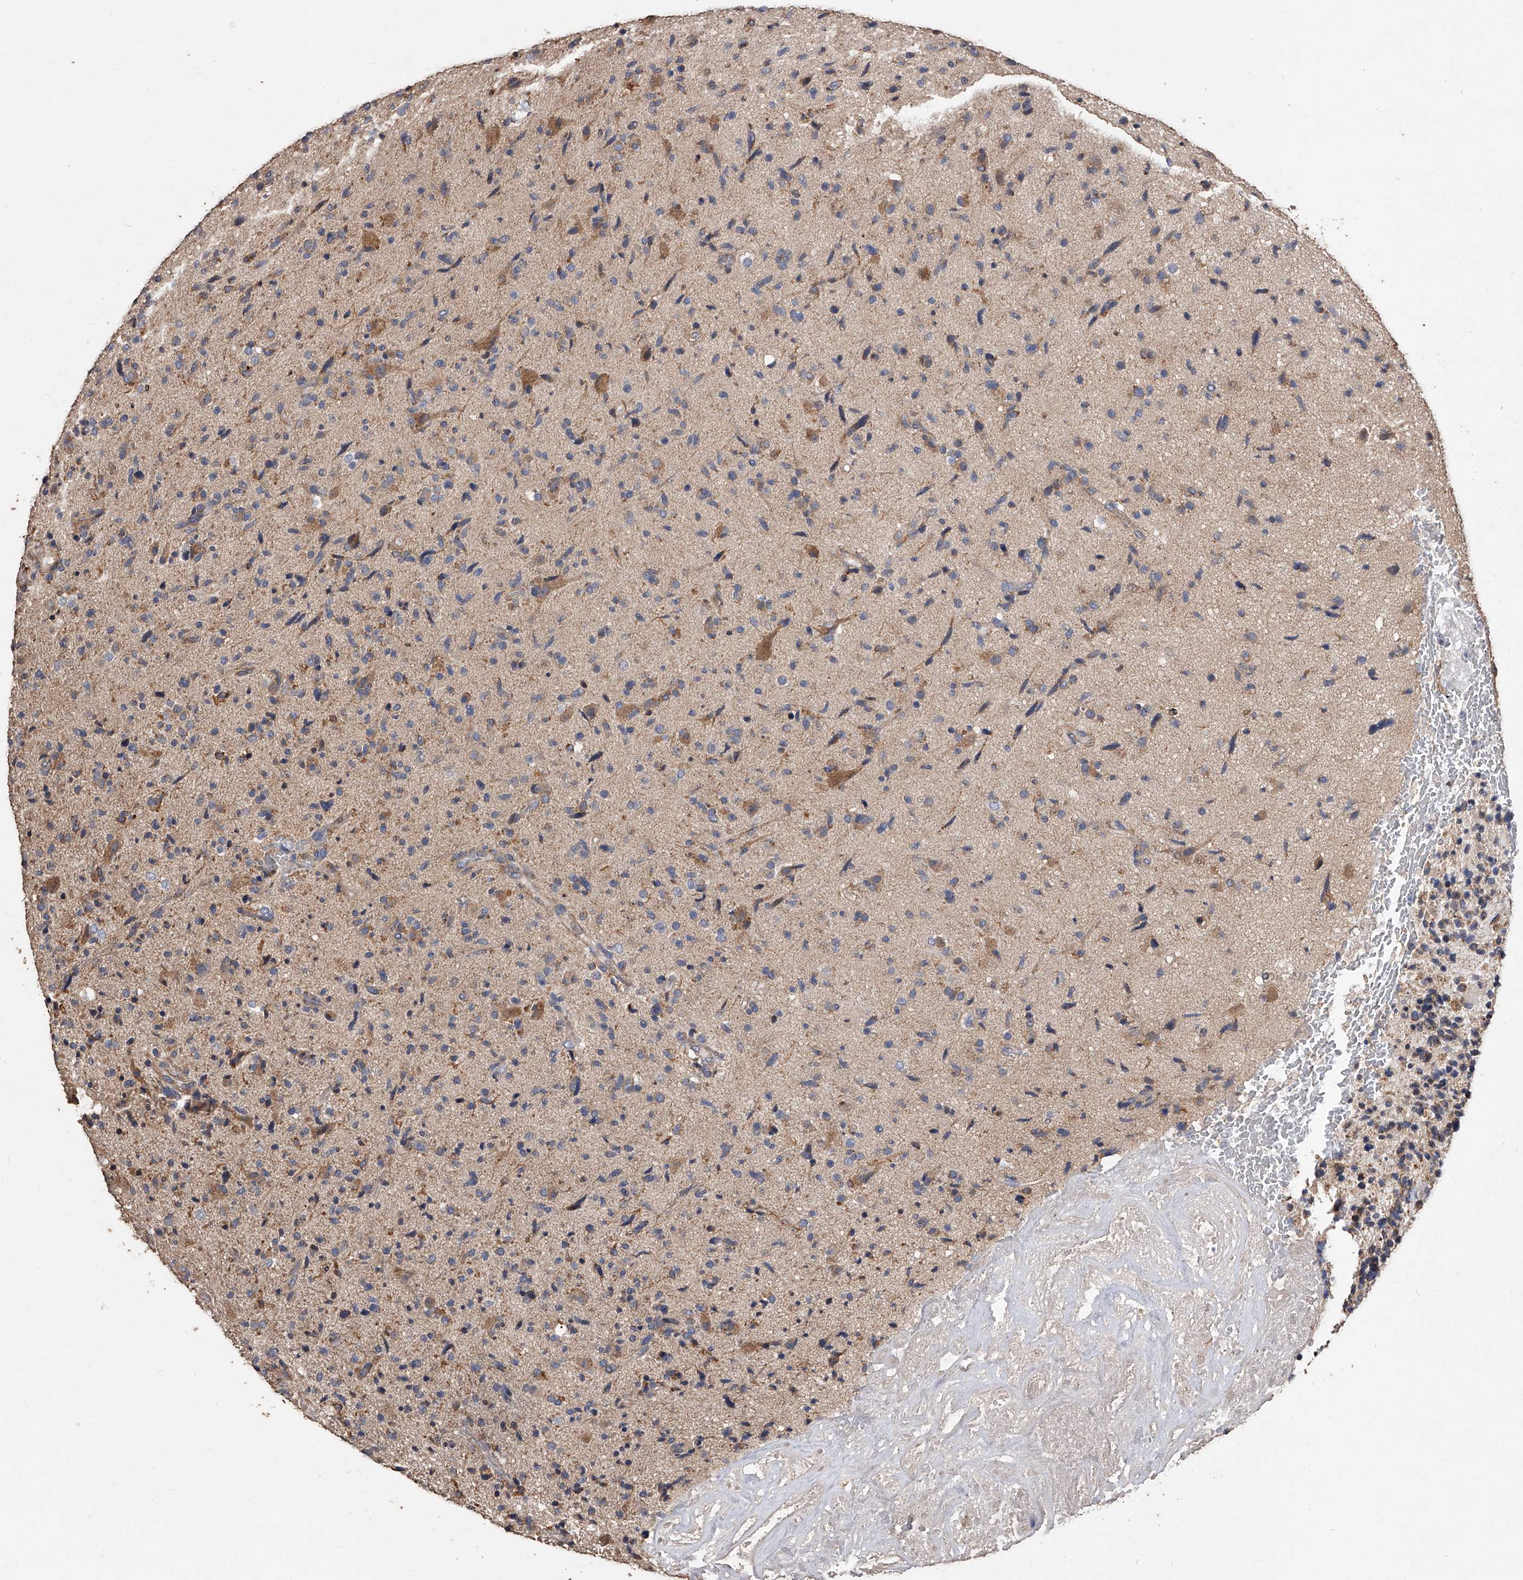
{"staining": {"intensity": "weak", "quantity": "<25%", "location": "cytoplasmic/membranous"}, "tissue": "glioma", "cell_type": "Tumor cells", "image_type": "cancer", "snomed": [{"axis": "morphology", "description": "Glioma, malignant, High grade"}, {"axis": "topography", "description": "Brain"}], "caption": "High magnification brightfield microscopy of malignant glioma (high-grade) stained with DAB (3,3'-diaminobenzidine) (brown) and counterstained with hematoxylin (blue): tumor cells show no significant positivity.", "gene": "LTV1", "patient": {"sex": "male", "age": 72}}